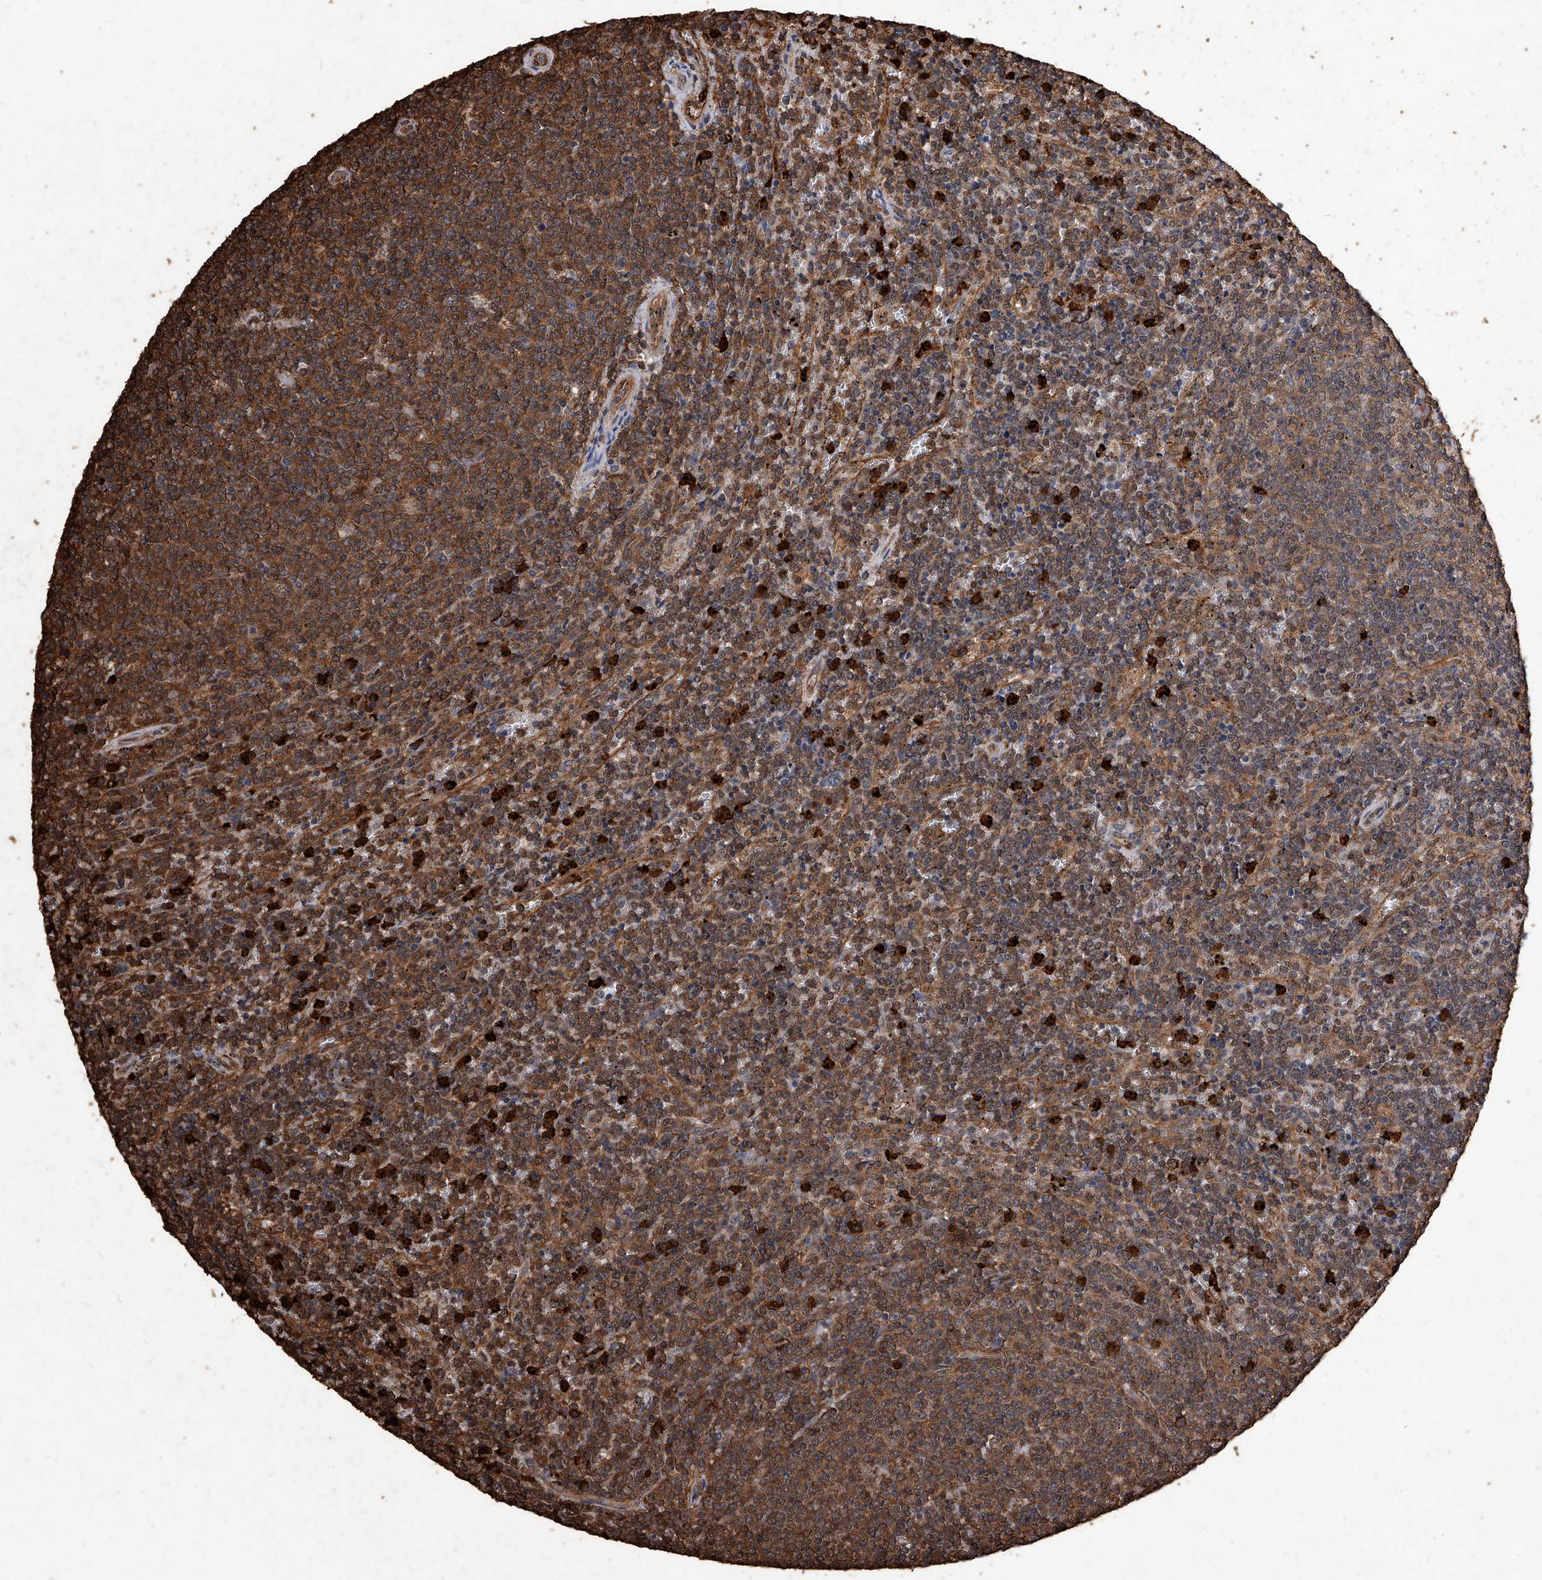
{"staining": {"intensity": "moderate", "quantity": ">75%", "location": "cytoplasmic/membranous"}, "tissue": "lymphoma", "cell_type": "Tumor cells", "image_type": "cancer", "snomed": [{"axis": "morphology", "description": "Malignant lymphoma, non-Hodgkin's type, Low grade"}, {"axis": "topography", "description": "Spleen"}], "caption": "DAB (3,3'-diaminobenzidine) immunohistochemical staining of lymphoma displays moderate cytoplasmic/membranous protein staining in about >75% of tumor cells.", "gene": "UCP2", "patient": {"sex": "female", "age": 50}}